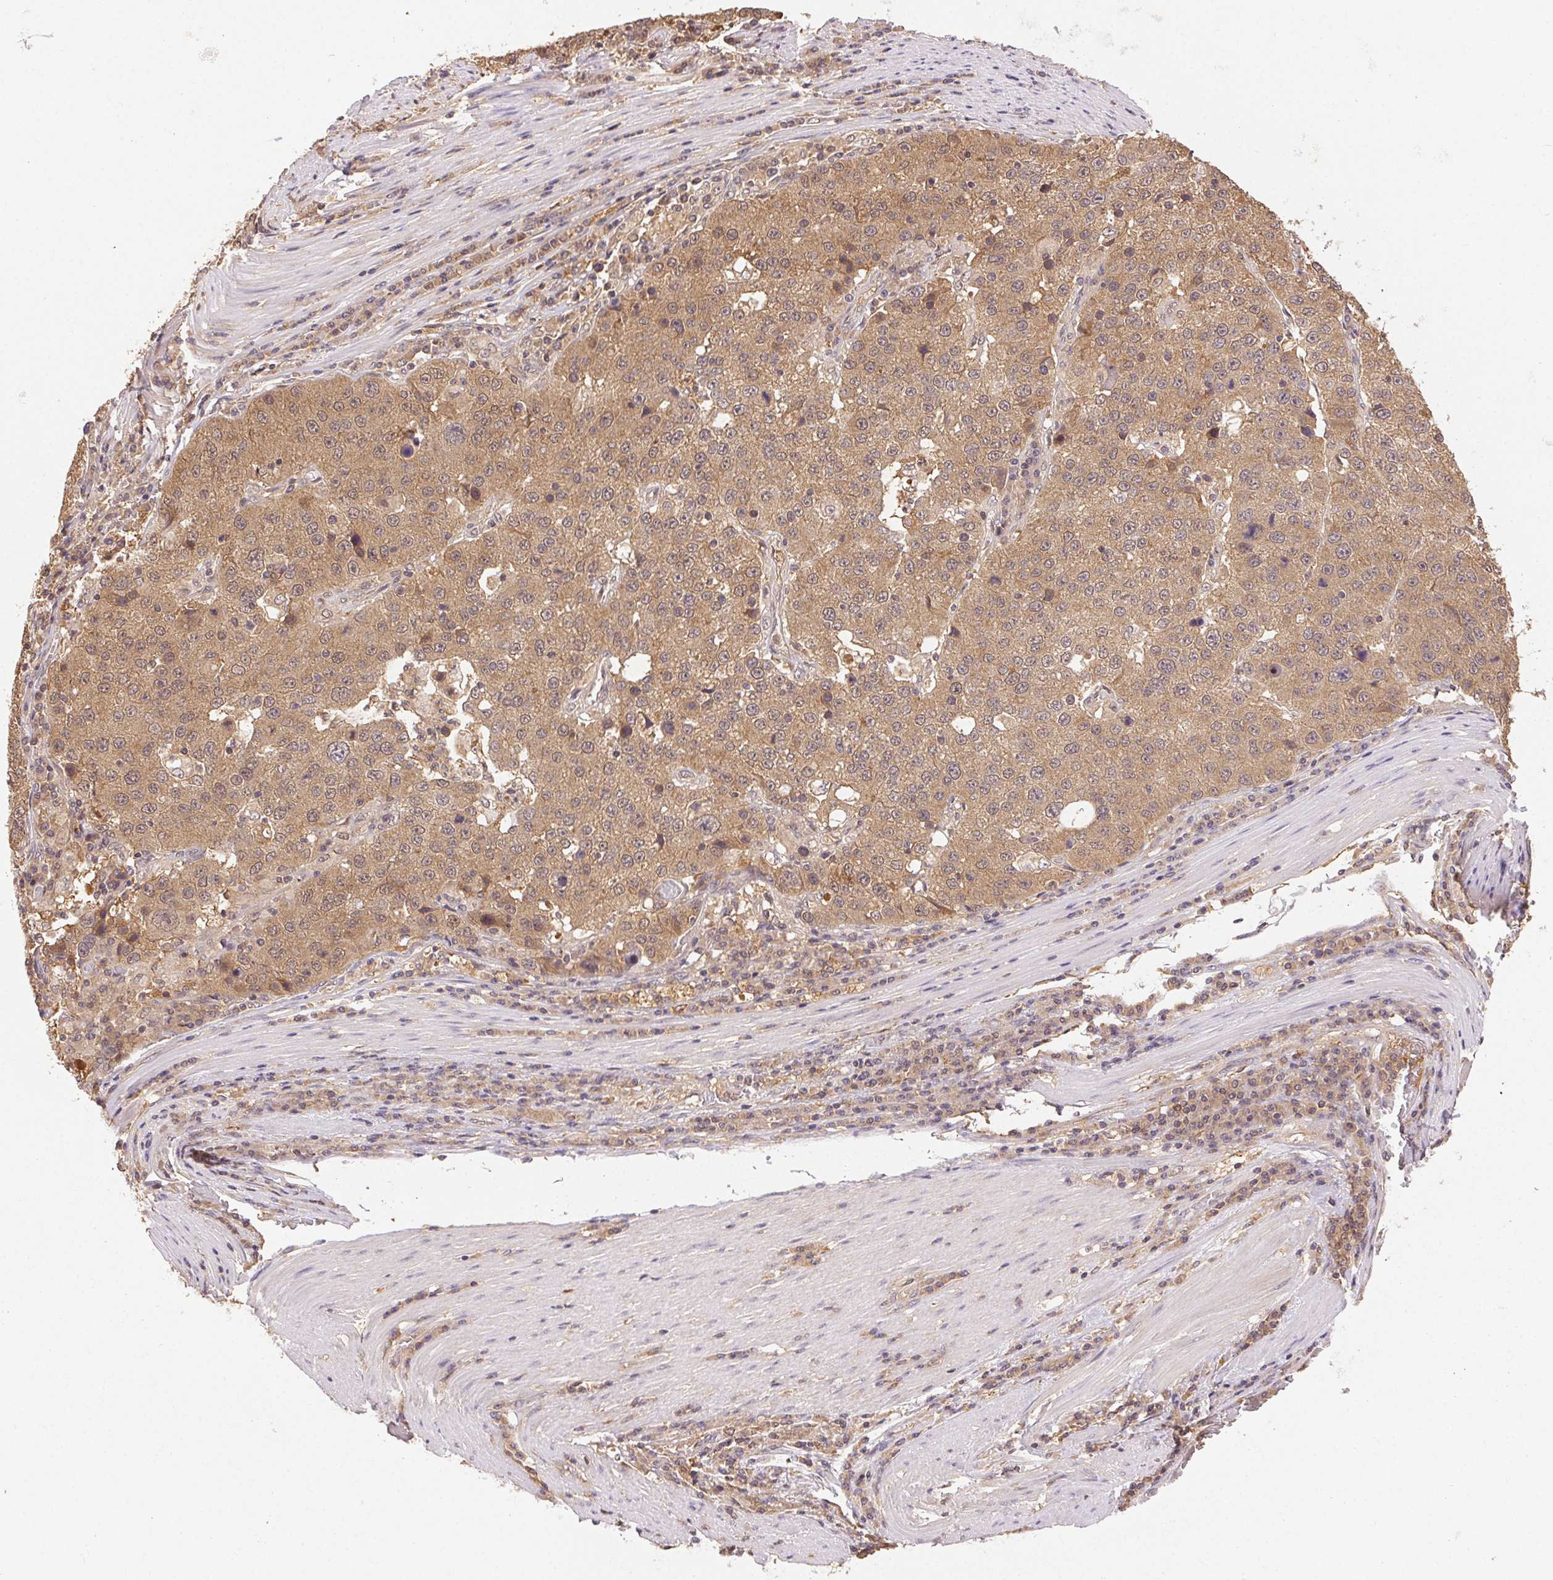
{"staining": {"intensity": "moderate", "quantity": ">75%", "location": "cytoplasmic/membranous"}, "tissue": "stomach cancer", "cell_type": "Tumor cells", "image_type": "cancer", "snomed": [{"axis": "morphology", "description": "Adenocarcinoma, NOS"}, {"axis": "topography", "description": "Stomach"}], "caption": "Immunohistochemical staining of adenocarcinoma (stomach) demonstrates medium levels of moderate cytoplasmic/membranous staining in about >75% of tumor cells.", "gene": "GDI2", "patient": {"sex": "male", "age": 71}}